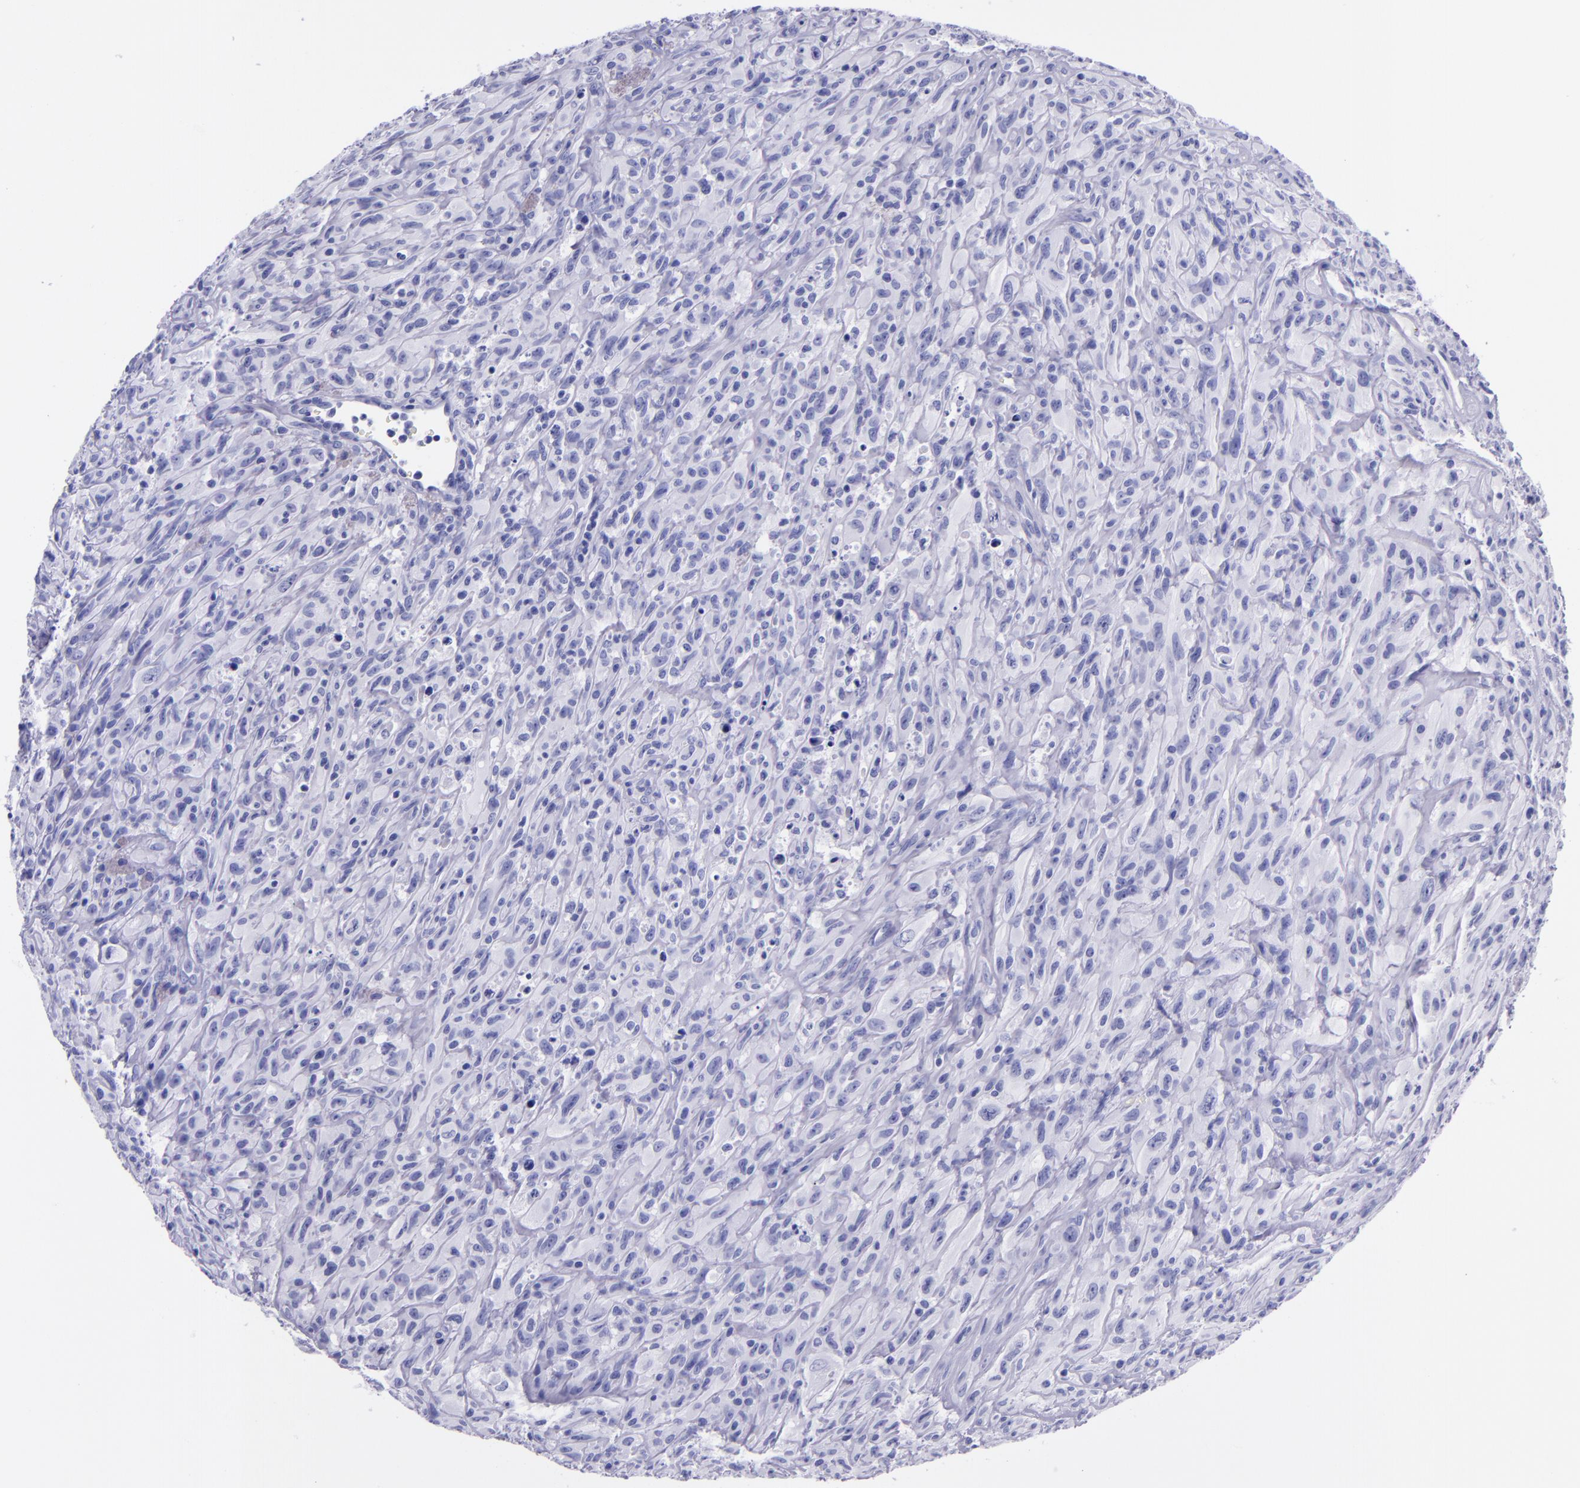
{"staining": {"intensity": "negative", "quantity": "none", "location": "none"}, "tissue": "glioma", "cell_type": "Tumor cells", "image_type": "cancer", "snomed": [{"axis": "morphology", "description": "Glioma, malignant, High grade"}, {"axis": "topography", "description": "Brain"}], "caption": "IHC image of high-grade glioma (malignant) stained for a protein (brown), which reveals no expression in tumor cells. The staining was performed using DAB to visualize the protein expression in brown, while the nuclei were stained in blue with hematoxylin (Magnification: 20x).", "gene": "MBP", "patient": {"sex": "male", "age": 48}}